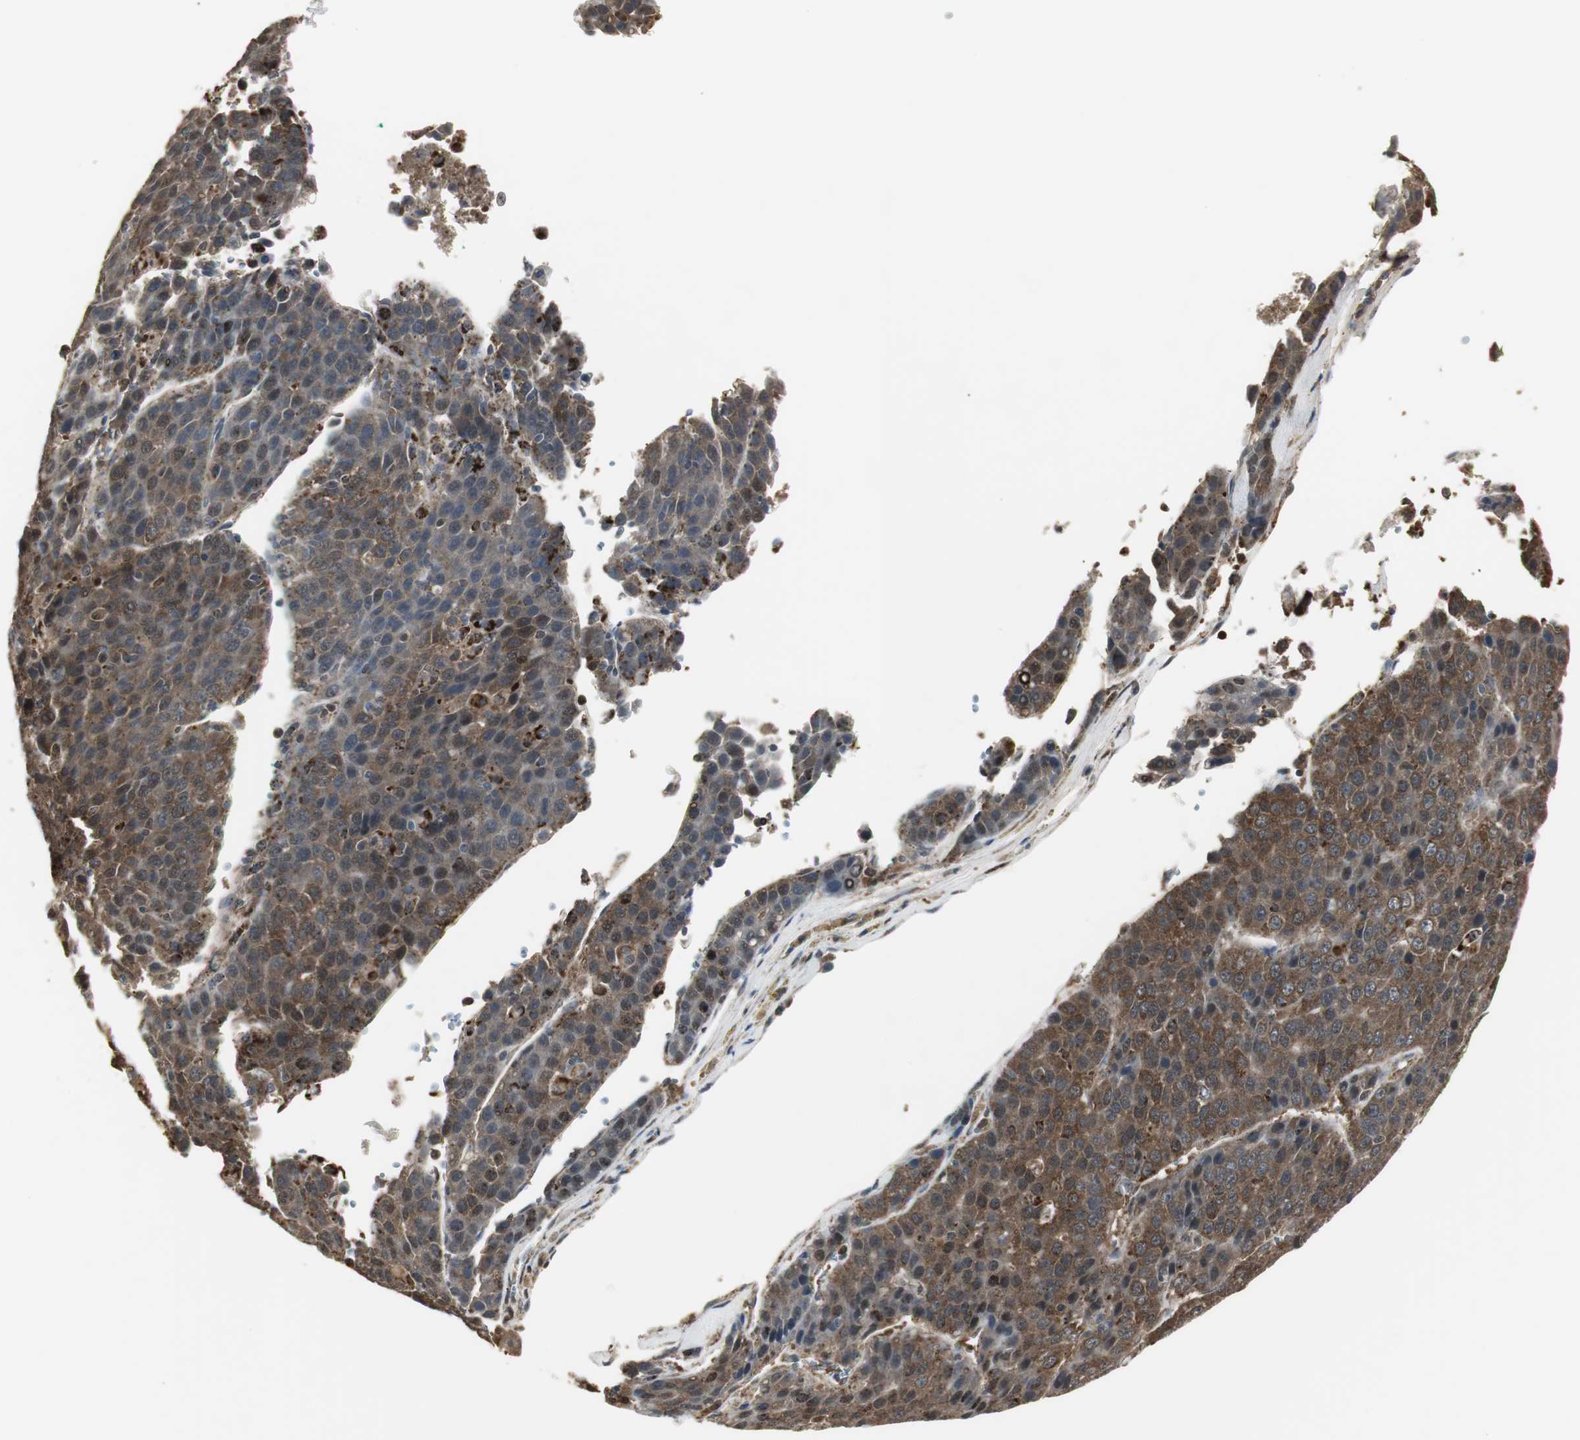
{"staining": {"intensity": "strong", "quantity": ">75%", "location": "cytoplasmic/membranous"}, "tissue": "liver cancer", "cell_type": "Tumor cells", "image_type": "cancer", "snomed": [{"axis": "morphology", "description": "Carcinoma, Hepatocellular, NOS"}, {"axis": "topography", "description": "Liver"}], "caption": "Human liver cancer (hepatocellular carcinoma) stained for a protein (brown) reveals strong cytoplasmic/membranous positive positivity in approximately >75% of tumor cells.", "gene": "PLIN3", "patient": {"sex": "female", "age": 53}}